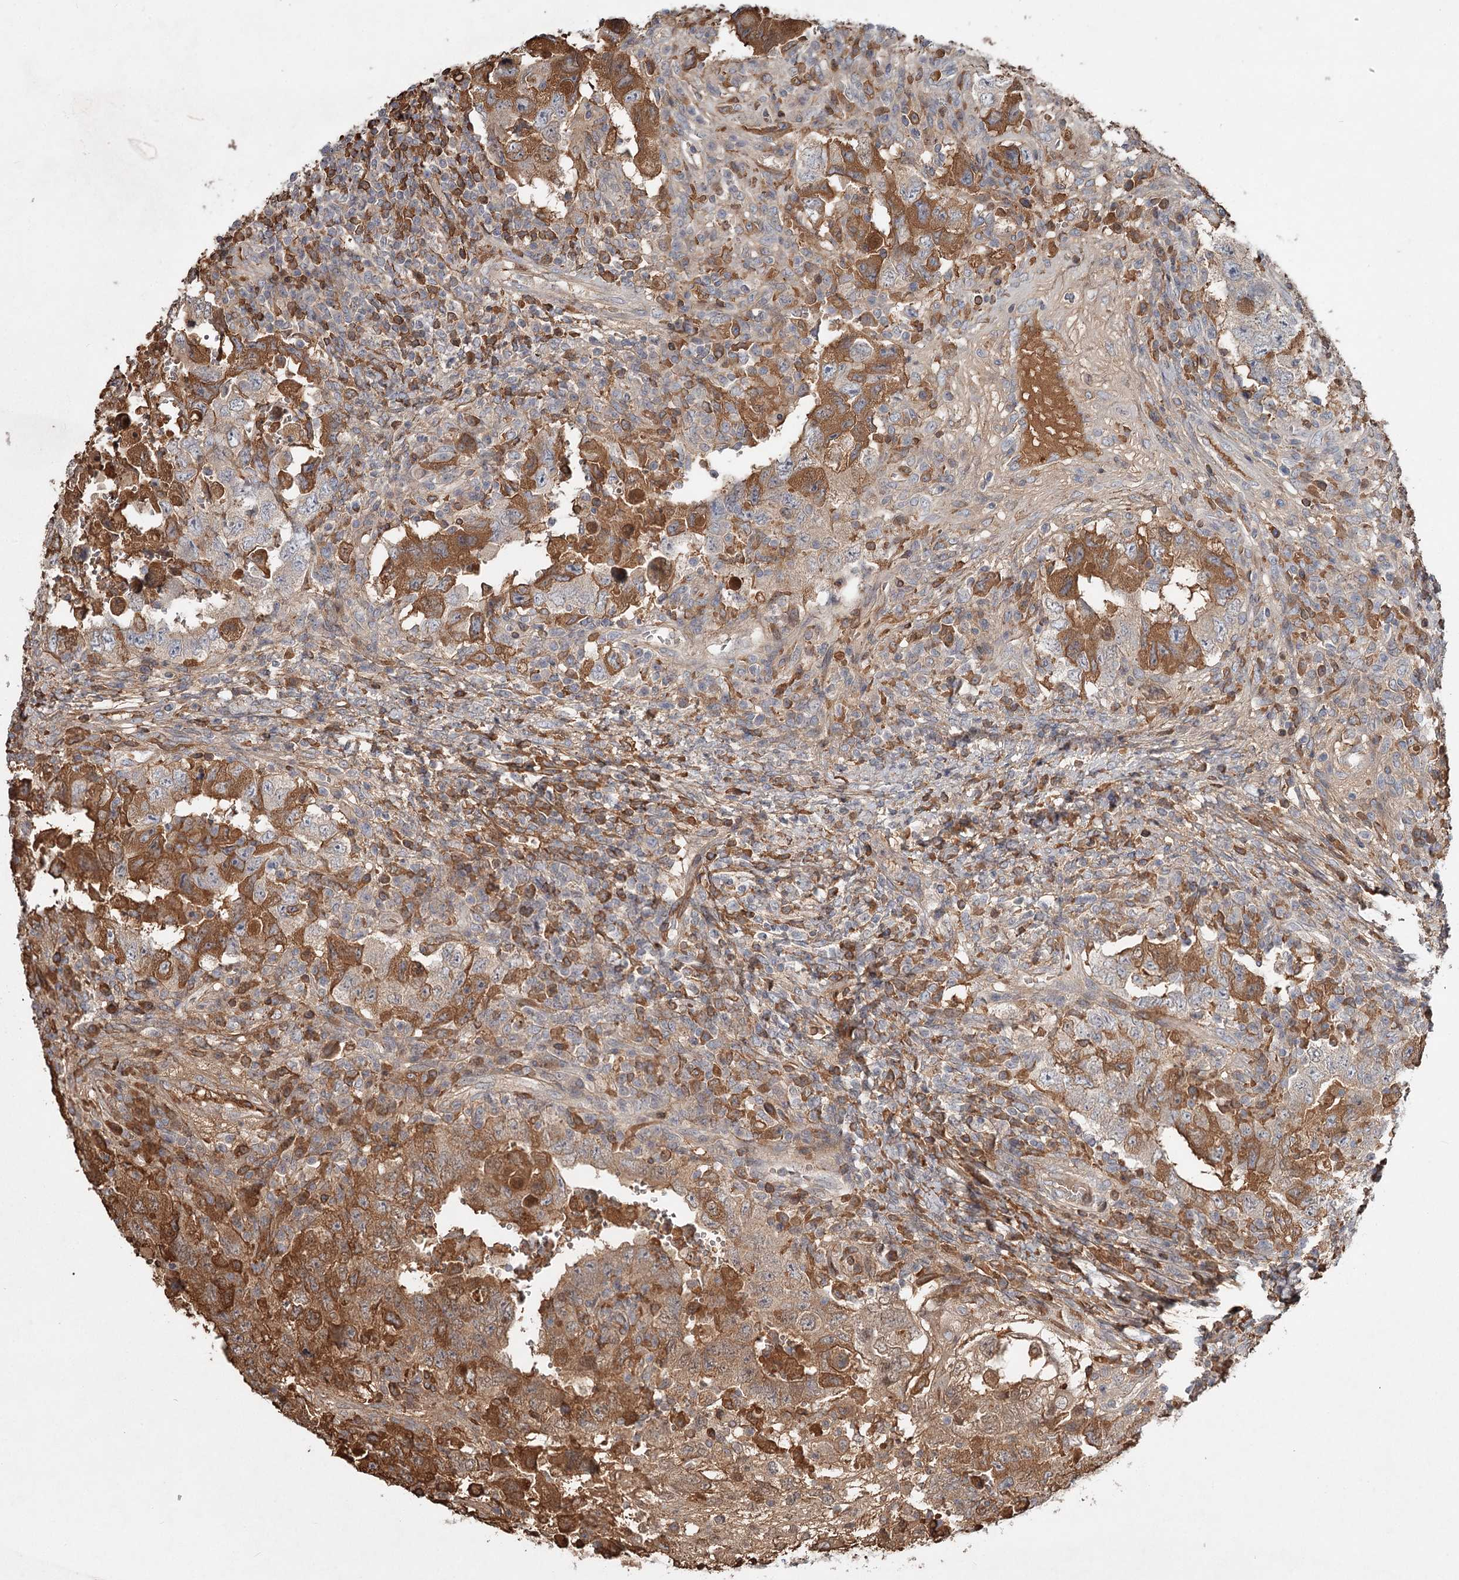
{"staining": {"intensity": "moderate", "quantity": "25%-75%", "location": "cytoplasmic/membranous"}, "tissue": "testis cancer", "cell_type": "Tumor cells", "image_type": "cancer", "snomed": [{"axis": "morphology", "description": "Carcinoma, Embryonal, NOS"}, {"axis": "topography", "description": "Testis"}], "caption": "DAB immunohistochemical staining of human testis cancer displays moderate cytoplasmic/membranous protein positivity in approximately 25%-75% of tumor cells.", "gene": "DHRS9", "patient": {"sex": "male", "age": 26}}